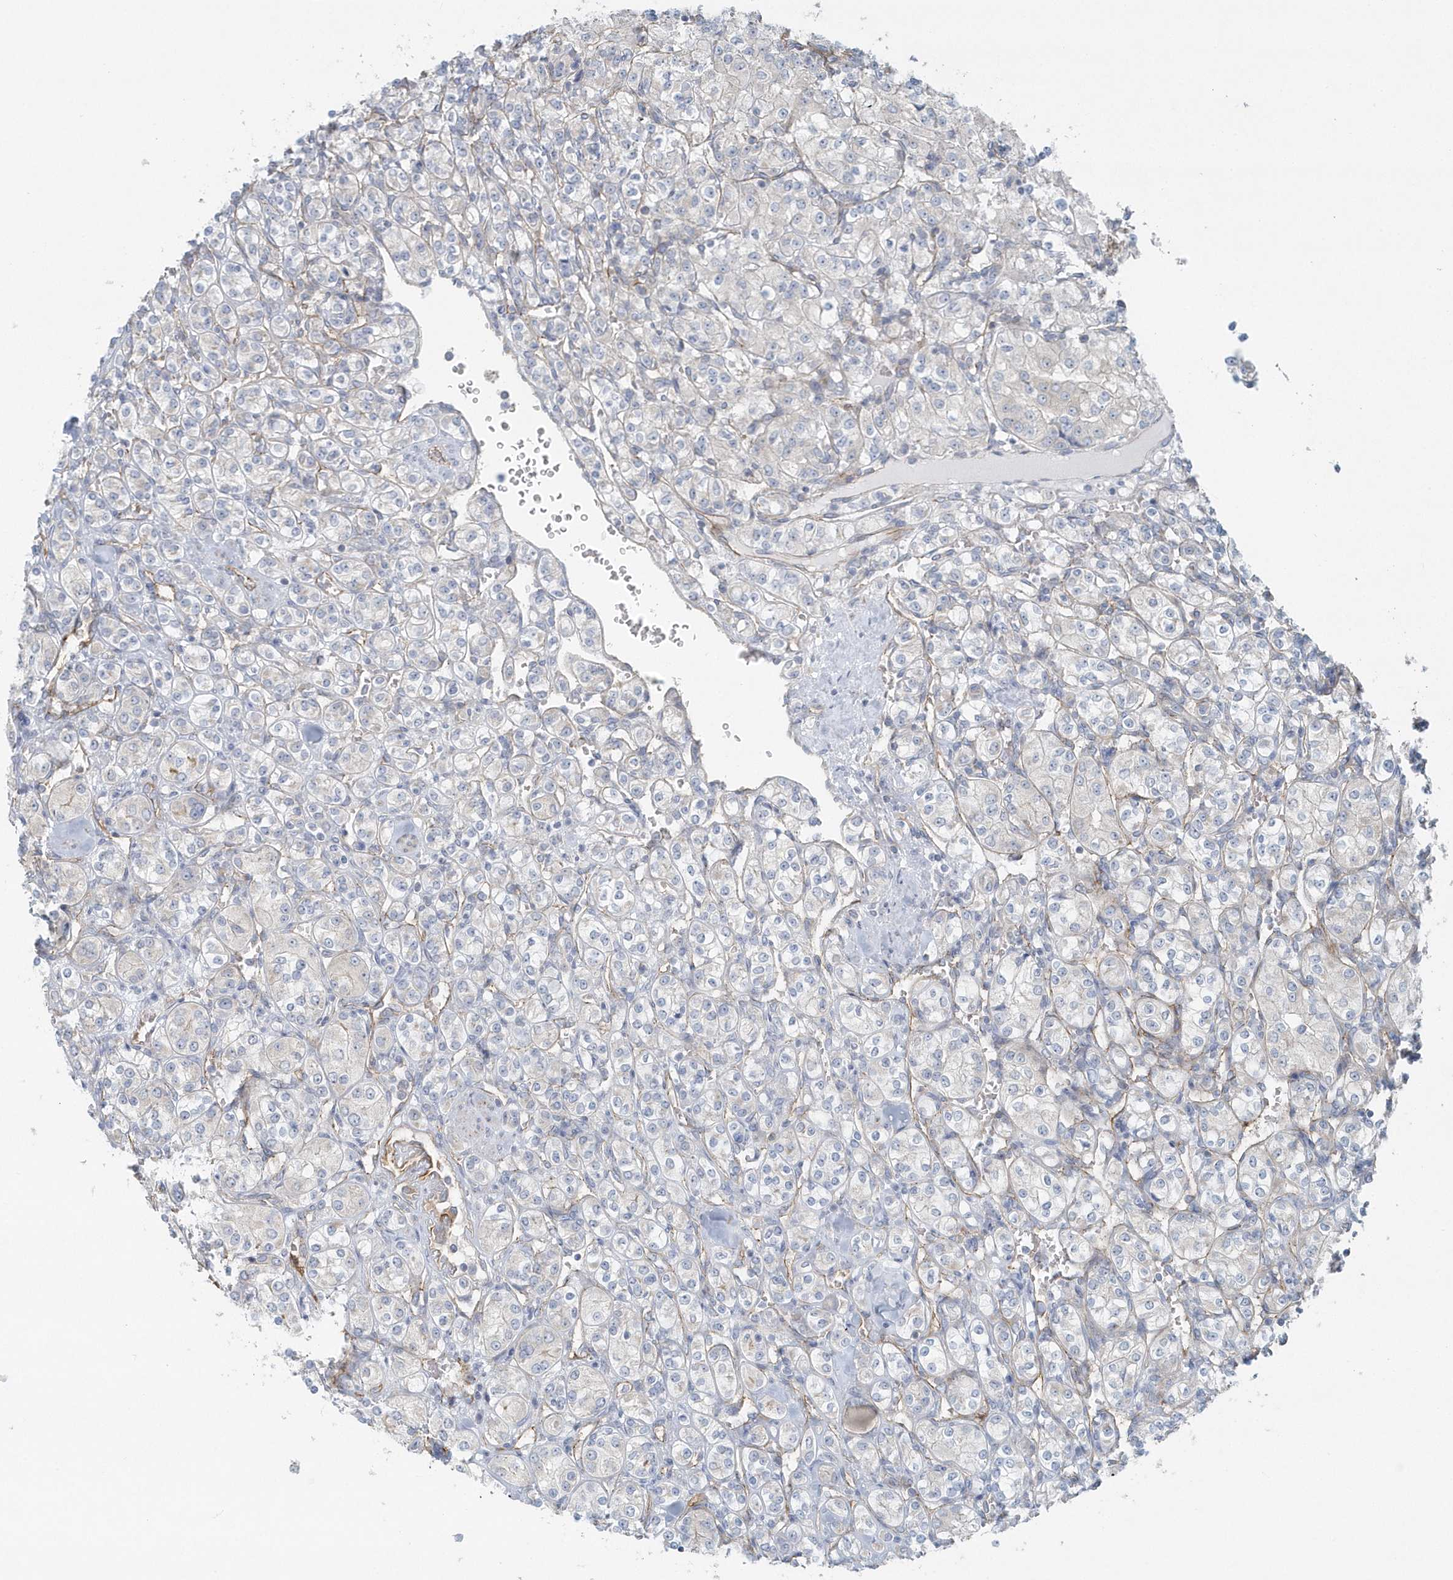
{"staining": {"intensity": "negative", "quantity": "none", "location": "none"}, "tissue": "renal cancer", "cell_type": "Tumor cells", "image_type": "cancer", "snomed": [{"axis": "morphology", "description": "Adenocarcinoma, NOS"}, {"axis": "topography", "description": "Kidney"}], "caption": "A micrograph of human renal adenocarcinoma is negative for staining in tumor cells. The staining was performed using DAB (3,3'-diaminobenzidine) to visualize the protein expression in brown, while the nuclei were stained in blue with hematoxylin (Magnification: 20x).", "gene": "GPR152", "patient": {"sex": "male", "age": 77}}